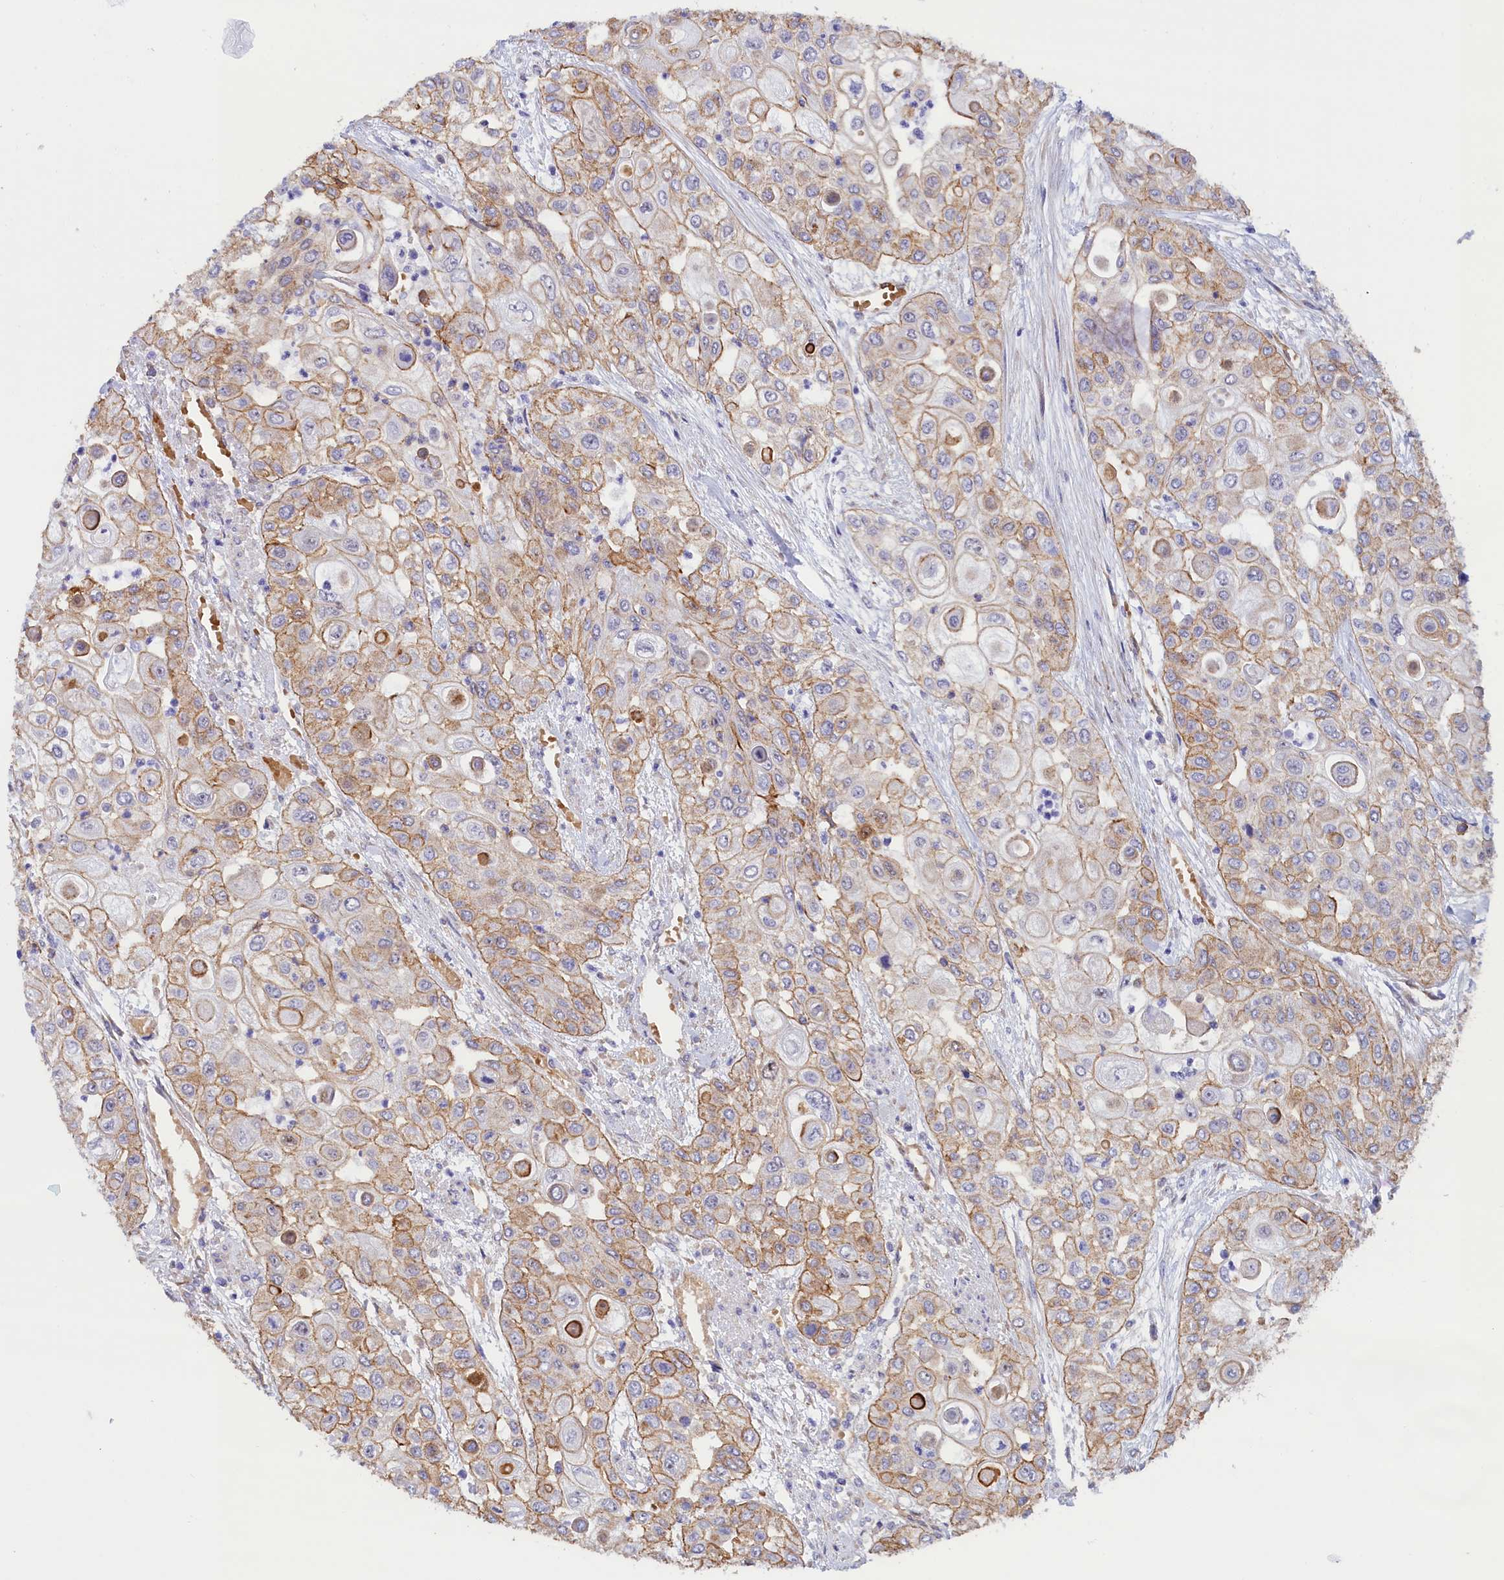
{"staining": {"intensity": "moderate", "quantity": "25%-75%", "location": "cytoplasmic/membranous"}, "tissue": "urothelial cancer", "cell_type": "Tumor cells", "image_type": "cancer", "snomed": [{"axis": "morphology", "description": "Urothelial carcinoma, High grade"}, {"axis": "topography", "description": "Urinary bladder"}], "caption": "IHC (DAB (3,3'-diaminobenzidine)) staining of human high-grade urothelial carcinoma exhibits moderate cytoplasmic/membranous protein staining in approximately 25%-75% of tumor cells.", "gene": "ABCC12", "patient": {"sex": "female", "age": 79}}